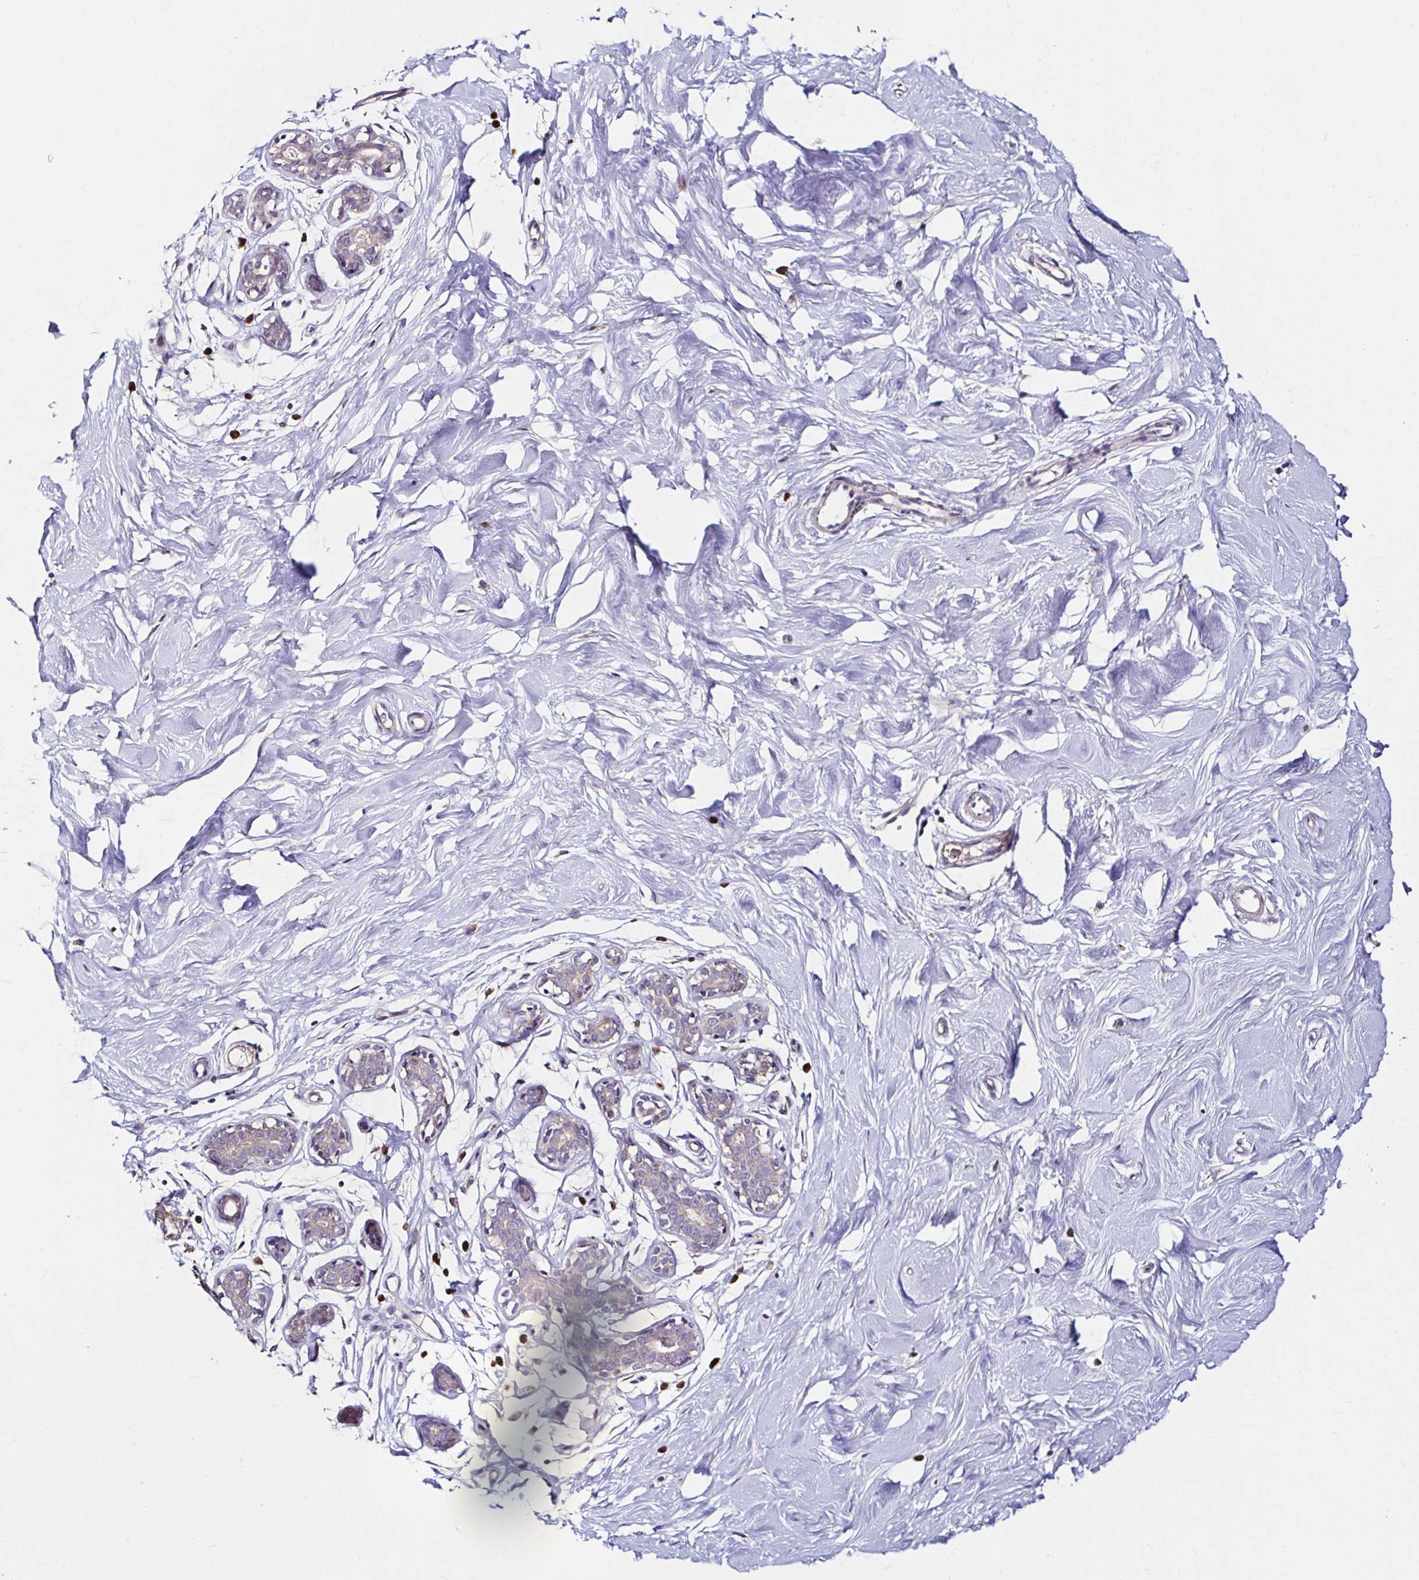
{"staining": {"intensity": "negative", "quantity": "none", "location": "none"}, "tissue": "breast", "cell_type": "Adipocytes", "image_type": "normal", "snomed": [{"axis": "morphology", "description": "Normal tissue, NOS"}, {"axis": "topography", "description": "Breast"}], "caption": "An IHC photomicrograph of benign breast is shown. There is no staining in adipocytes of breast. (DAB IHC, high magnification).", "gene": "VSIG2", "patient": {"sex": "female", "age": 27}}